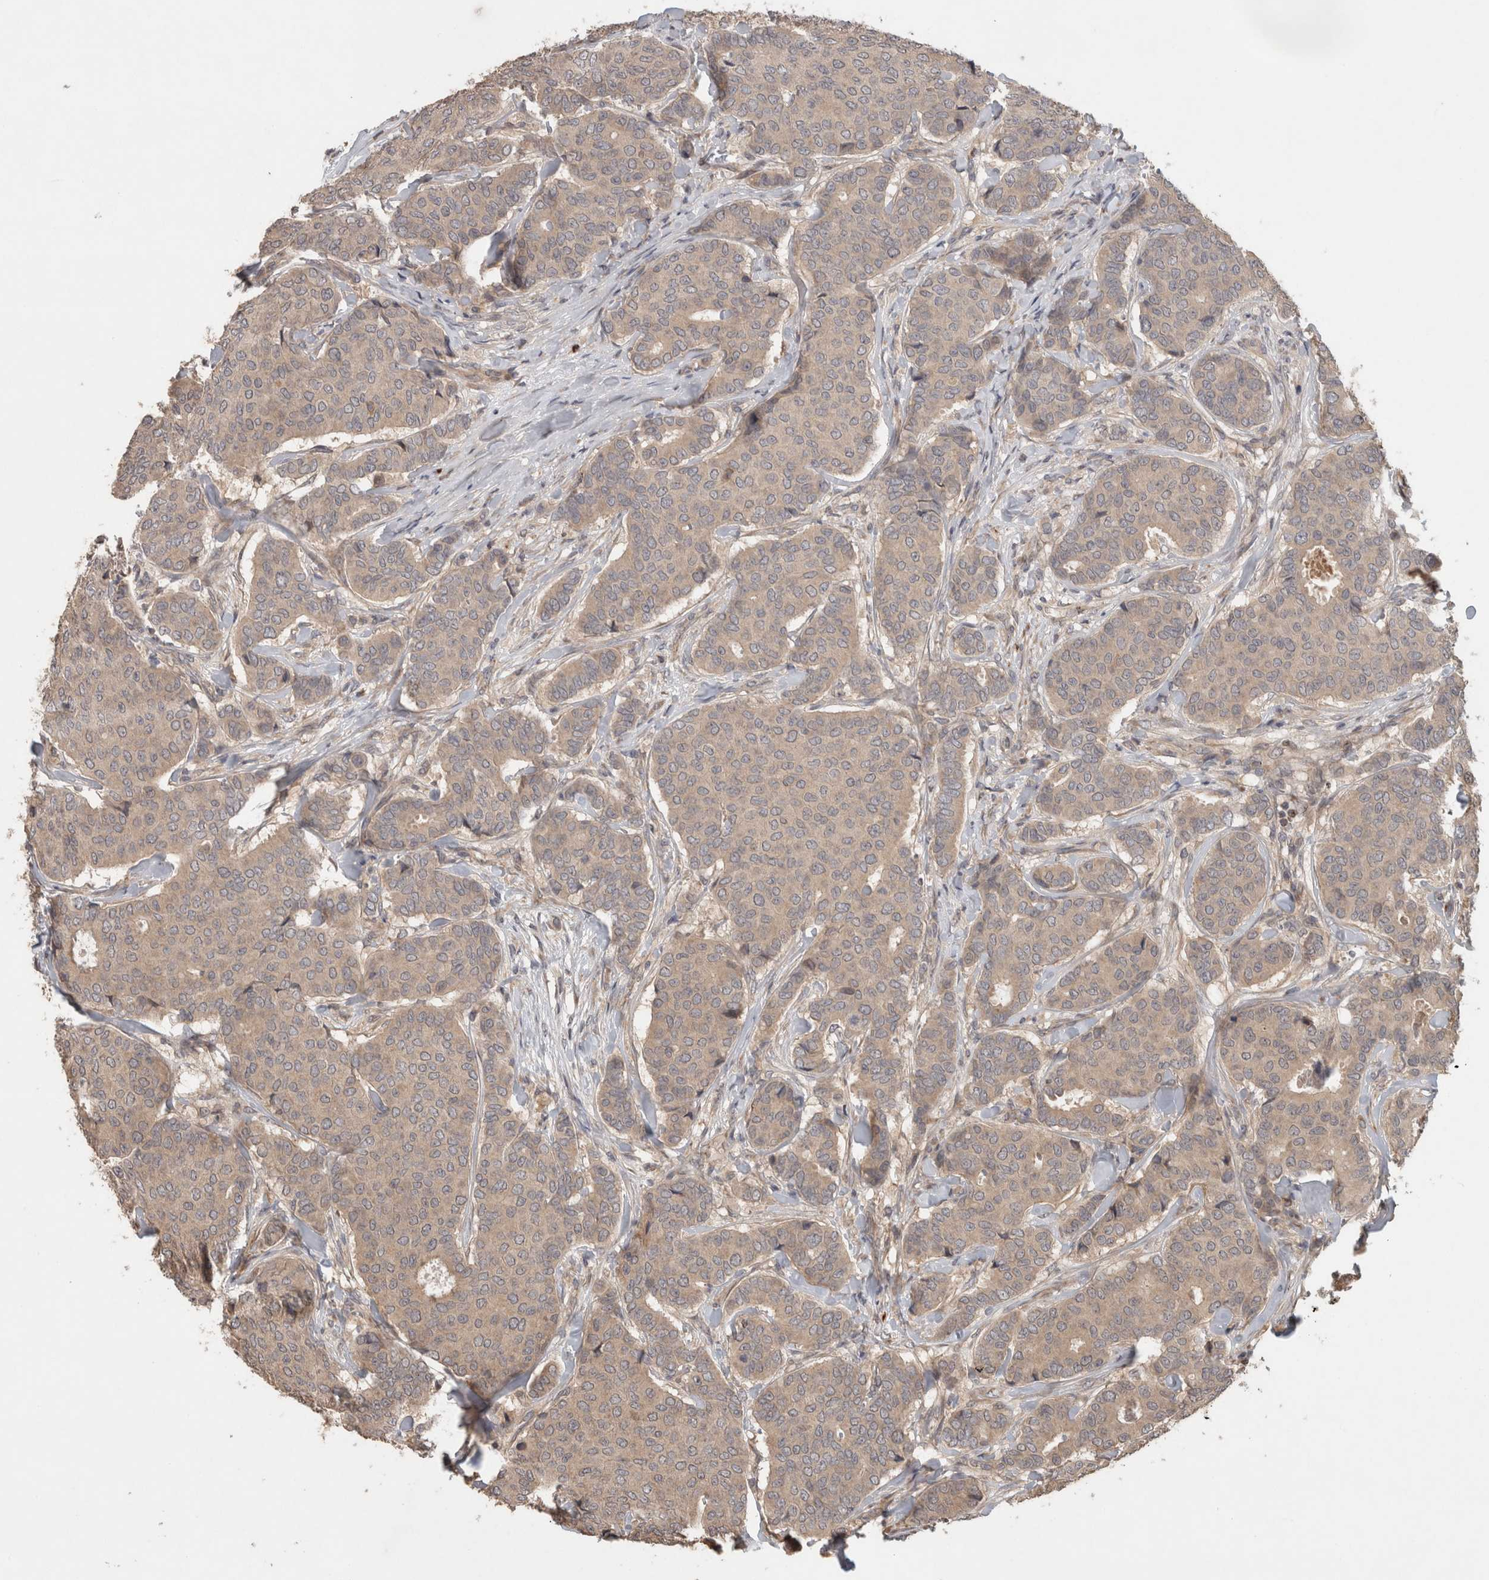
{"staining": {"intensity": "weak", "quantity": ">75%", "location": "cytoplasmic/membranous"}, "tissue": "breast cancer", "cell_type": "Tumor cells", "image_type": "cancer", "snomed": [{"axis": "morphology", "description": "Duct carcinoma"}, {"axis": "topography", "description": "Breast"}], "caption": "Protein staining demonstrates weak cytoplasmic/membranous positivity in about >75% of tumor cells in breast cancer (intraductal carcinoma).", "gene": "SERAC1", "patient": {"sex": "female", "age": 75}}